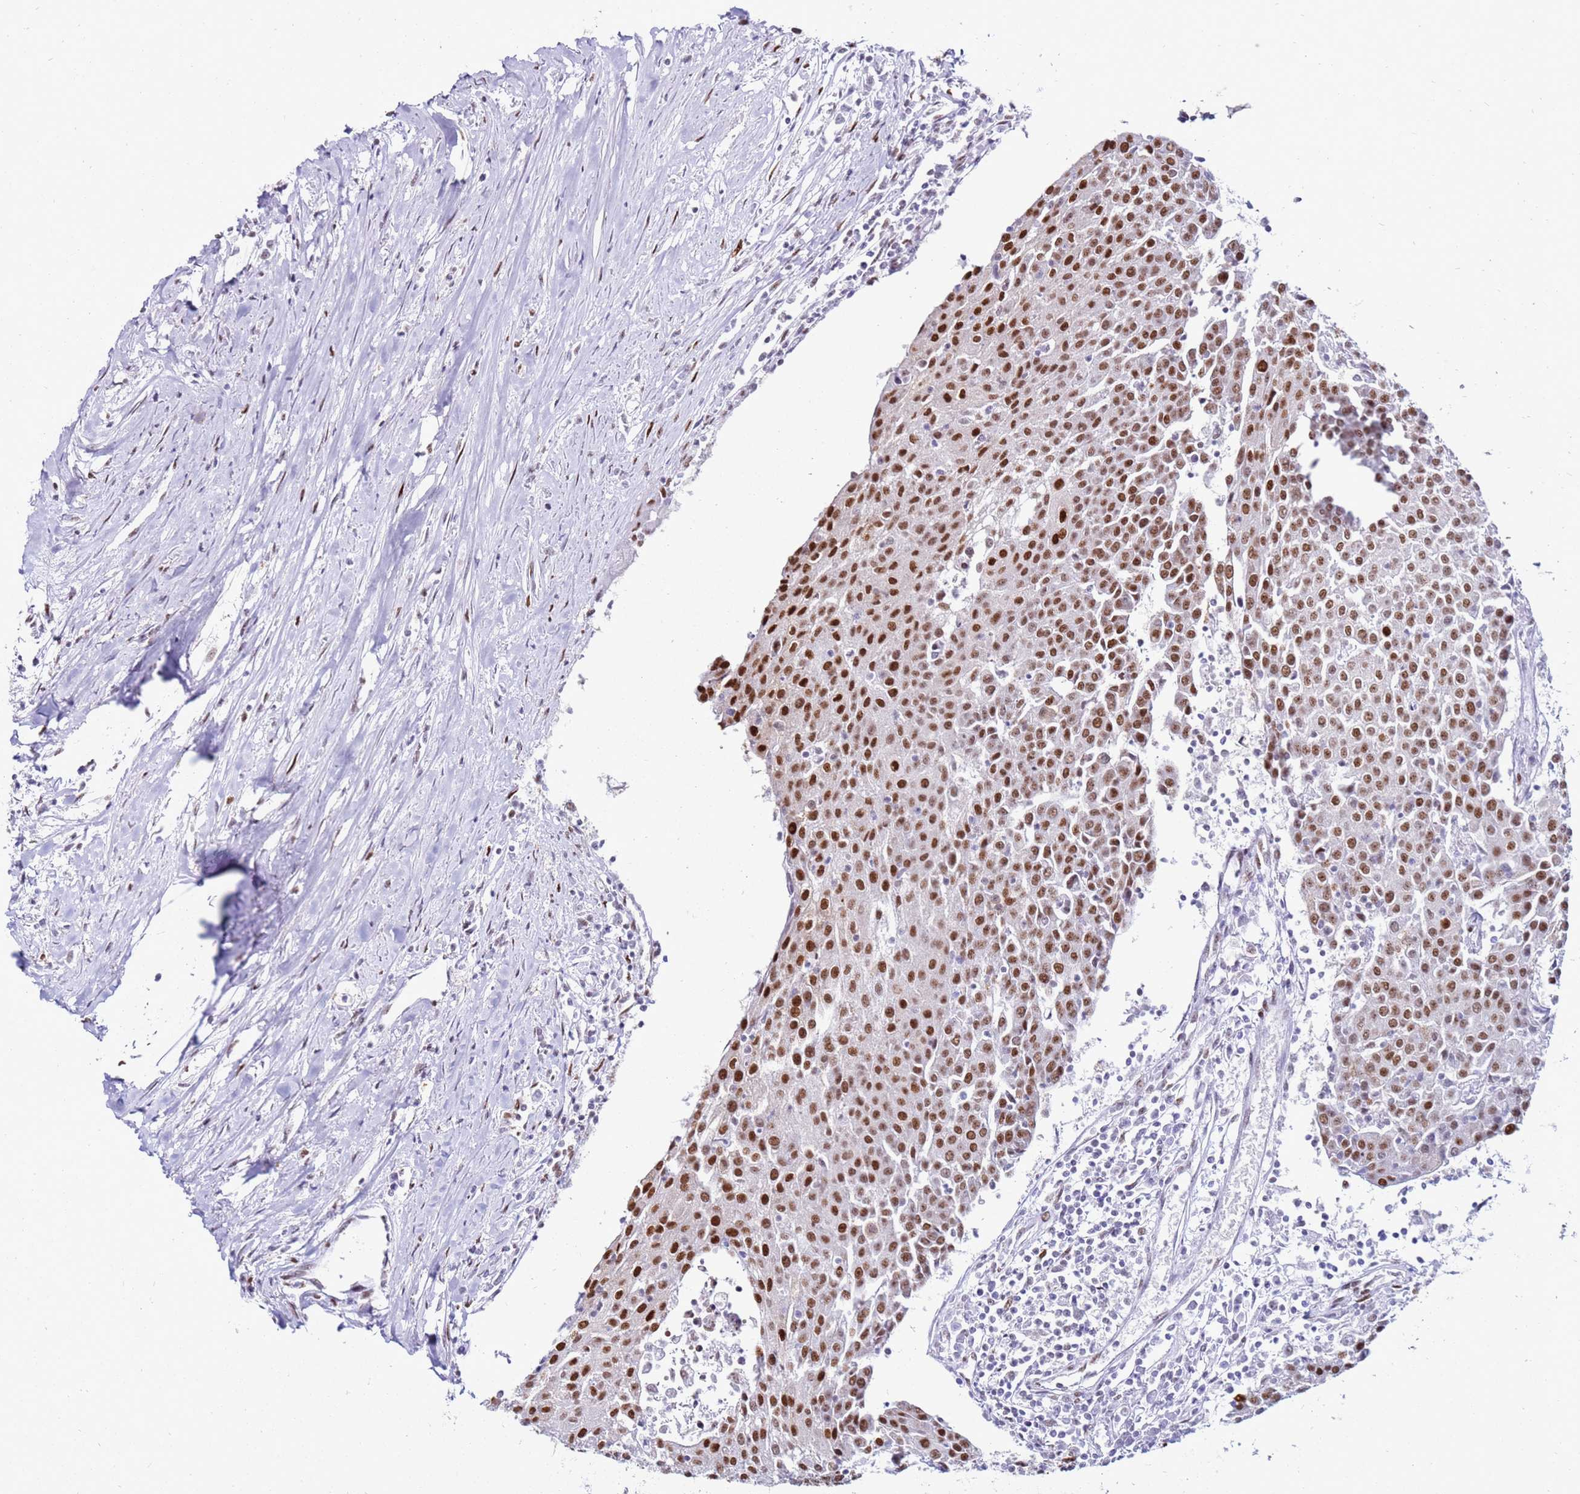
{"staining": {"intensity": "strong", "quantity": ">75%", "location": "nuclear"}, "tissue": "urothelial cancer", "cell_type": "Tumor cells", "image_type": "cancer", "snomed": [{"axis": "morphology", "description": "Urothelial carcinoma, High grade"}, {"axis": "topography", "description": "Urinary bladder"}], "caption": "DAB (3,3'-diaminobenzidine) immunohistochemical staining of urothelial cancer demonstrates strong nuclear protein staining in approximately >75% of tumor cells.", "gene": "KPNA4", "patient": {"sex": "female", "age": 85}}